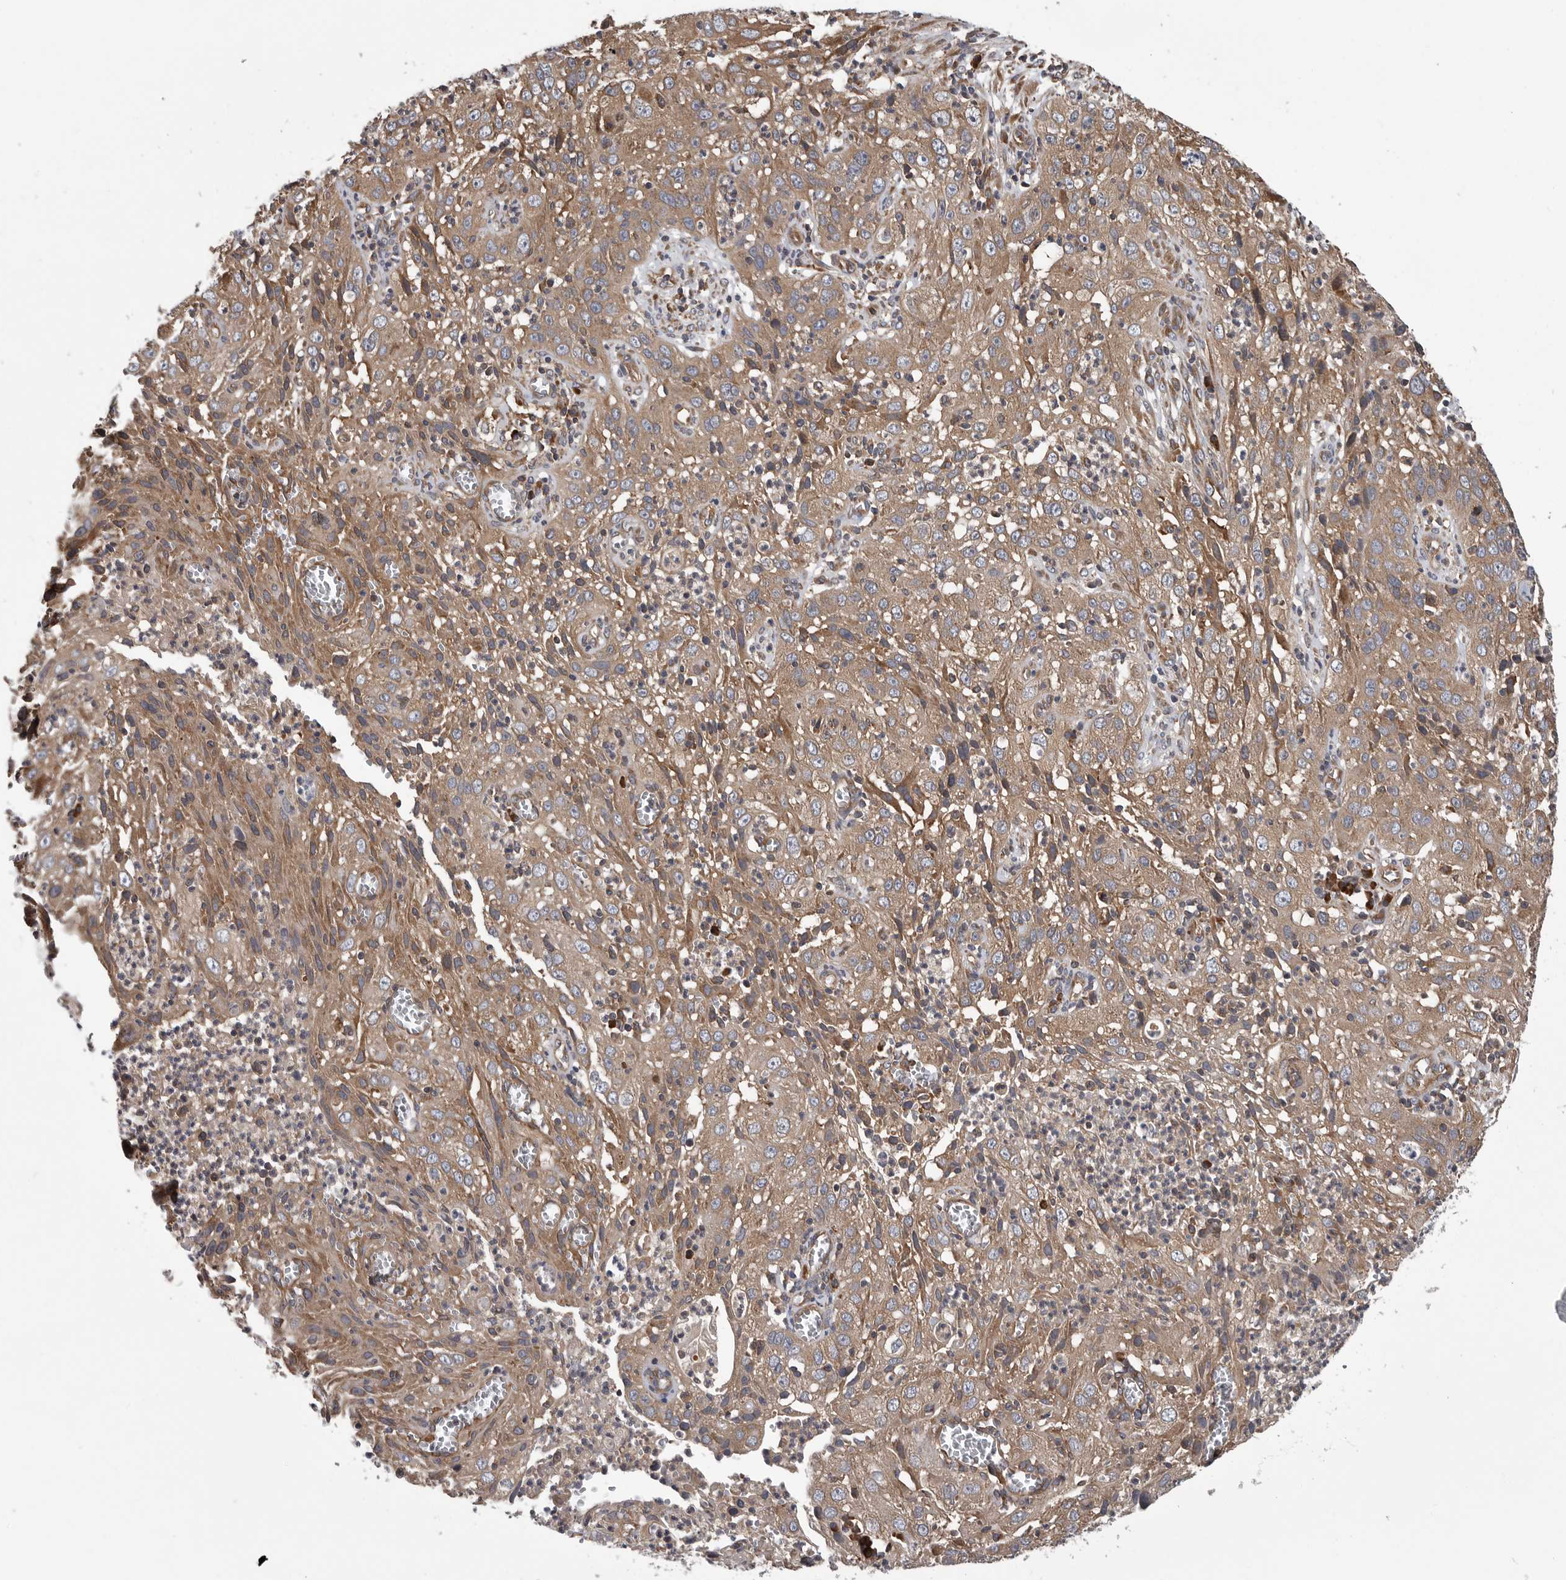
{"staining": {"intensity": "moderate", "quantity": ">75%", "location": "cytoplasmic/membranous"}, "tissue": "cervical cancer", "cell_type": "Tumor cells", "image_type": "cancer", "snomed": [{"axis": "morphology", "description": "Squamous cell carcinoma, NOS"}, {"axis": "topography", "description": "Cervix"}], "caption": "Cervical cancer (squamous cell carcinoma) was stained to show a protein in brown. There is medium levels of moderate cytoplasmic/membranous staining in about >75% of tumor cells.", "gene": "OXR1", "patient": {"sex": "female", "age": 32}}